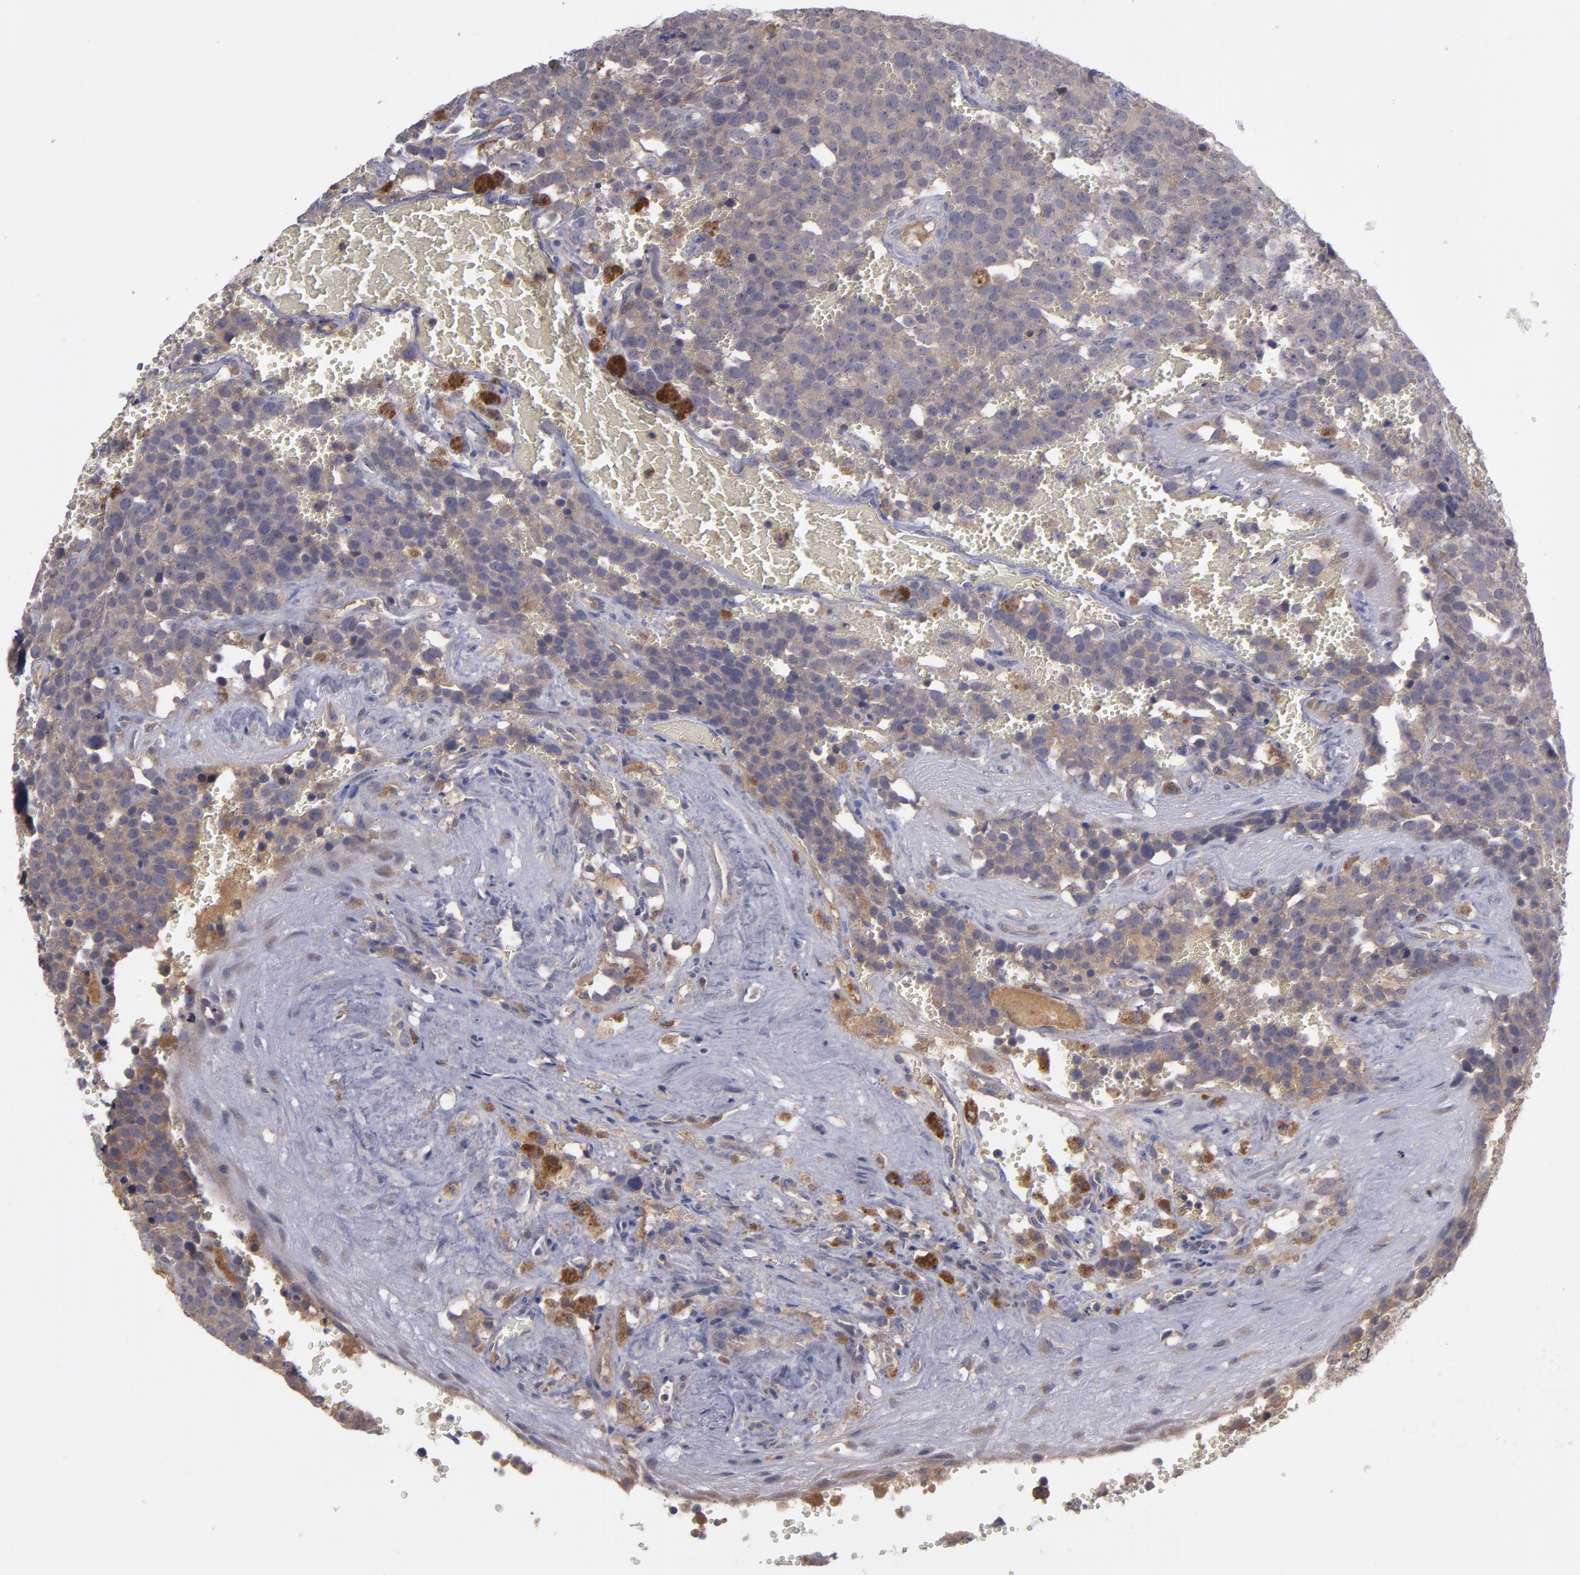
{"staining": {"intensity": "moderate", "quantity": ">75%", "location": "cytoplasmic/membranous"}, "tissue": "testis cancer", "cell_type": "Tumor cells", "image_type": "cancer", "snomed": [{"axis": "morphology", "description": "Seminoma, NOS"}, {"axis": "topography", "description": "Testis"}], "caption": "A histopathology image of testis cancer stained for a protein shows moderate cytoplasmic/membranous brown staining in tumor cells.", "gene": "MMP11", "patient": {"sex": "male", "age": 71}}